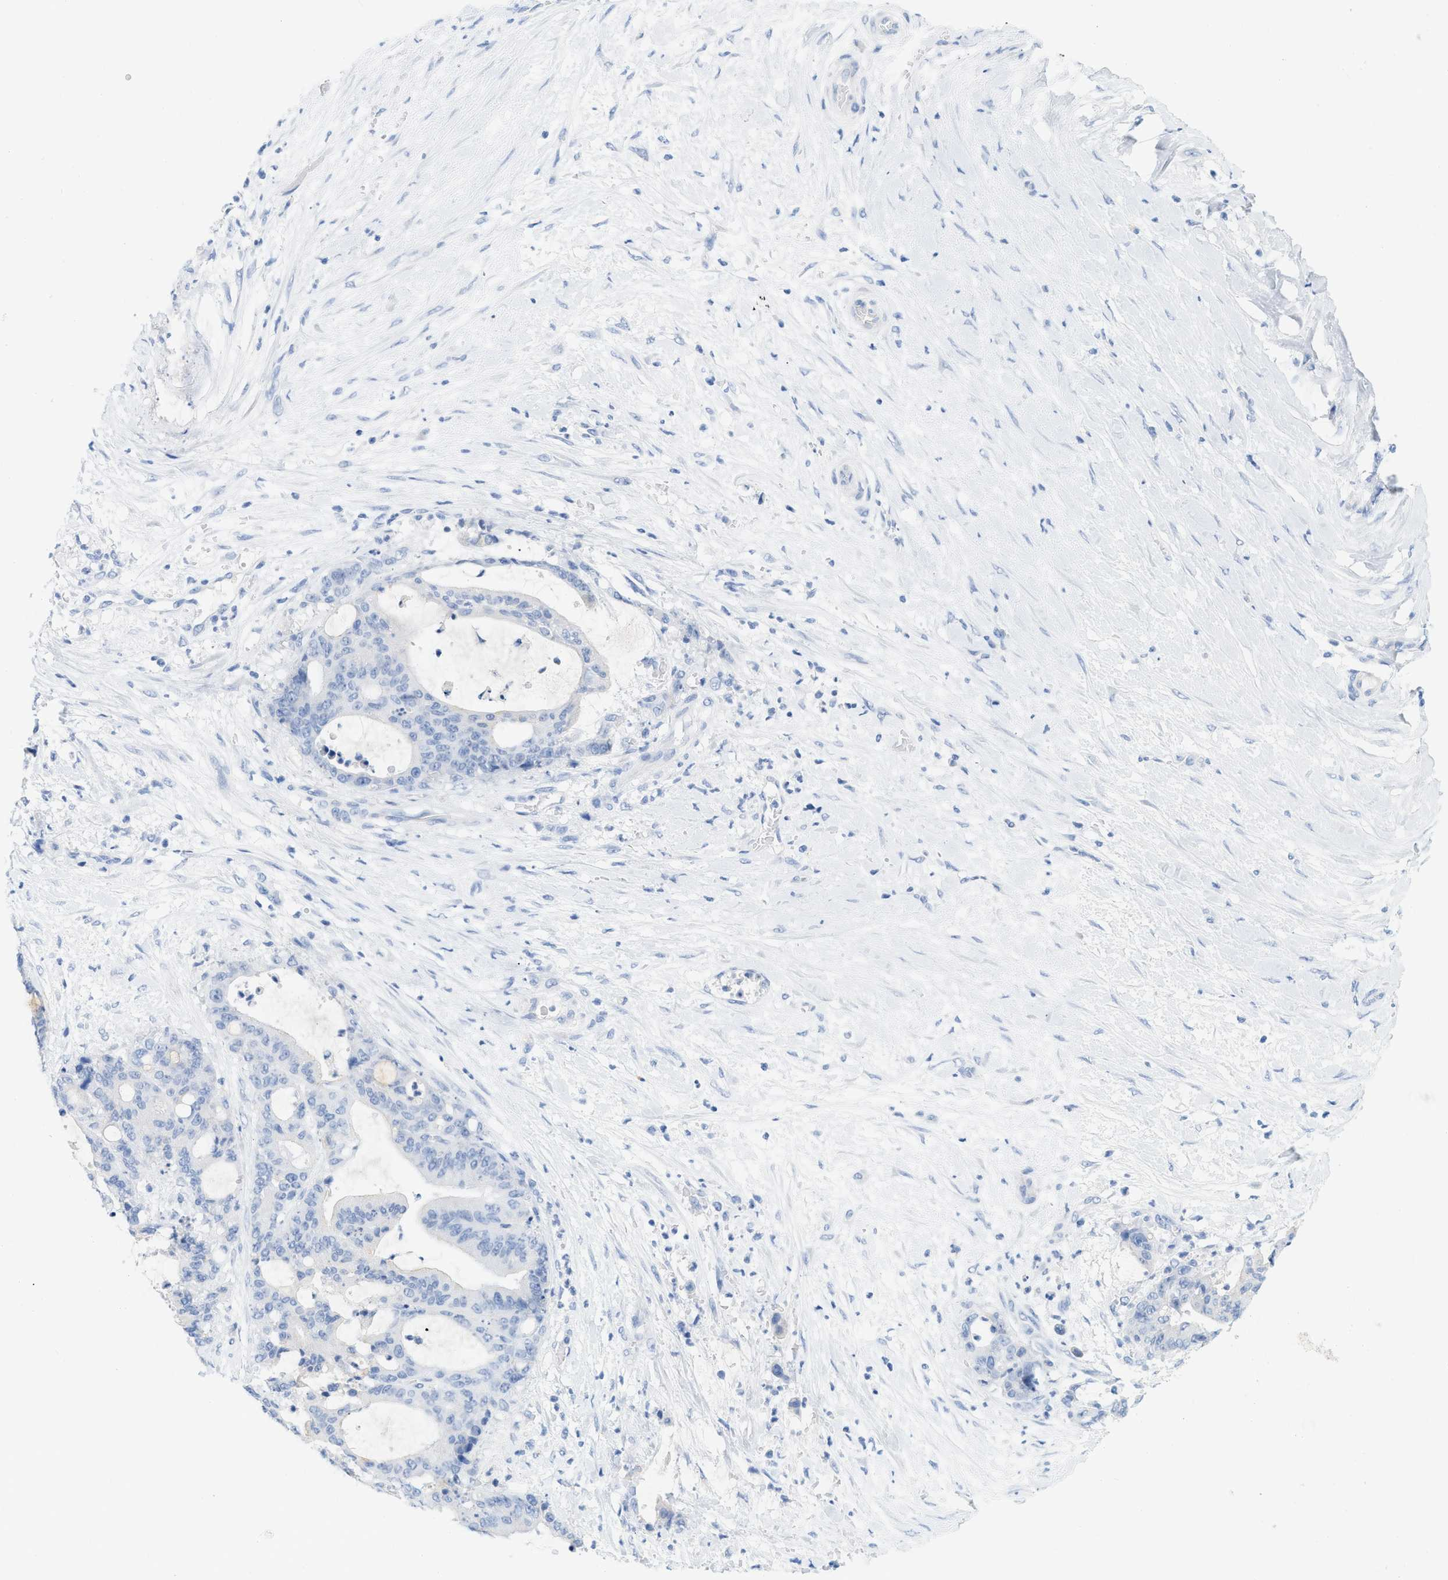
{"staining": {"intensity": "negative", "quantity": "none", "location": "none"}, "tissue": "liver cancer", "cell_type": "Tumor cells", "image_type": "cancer", "snomed": [{"axis": "morphology", "description": "Normal tissue, NOS"}, {"axis": "morphology", "description": "Cholangiocarcinoma"}, {"axis": "topography", "description": "Liver"}, {"axis": "topography", "description": "Peripheral nerve tissue"}], "caption": "DAB (3,3'-diaminobenzidine) immunohistochemical staining of human liver cholangiocarcinoma displays no significant positivity in tumor cells.", "gene": "PAPPA", "patient": {"sex": "female", "age": 73}}